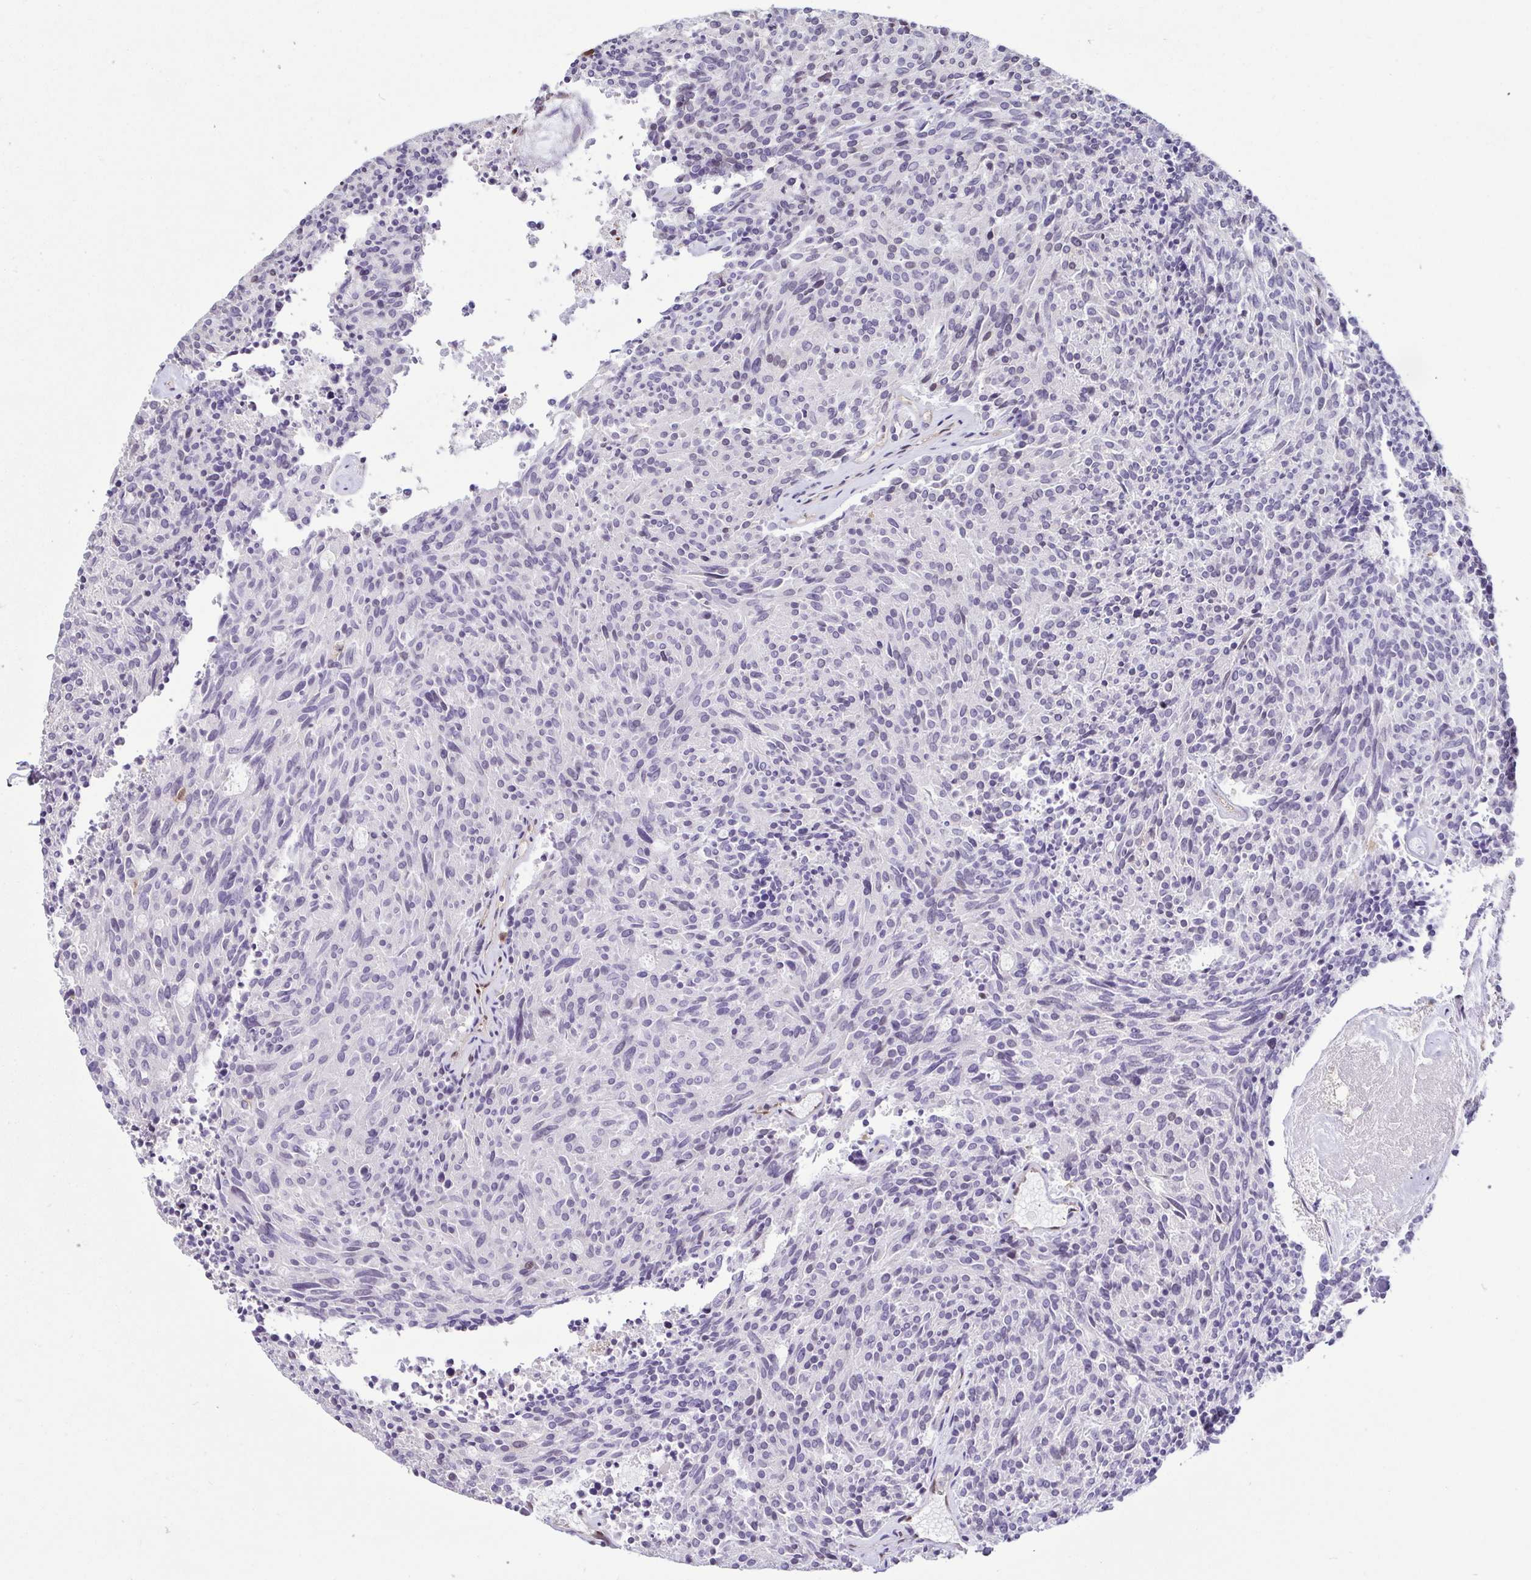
{"staining": {"intensity": "negative", "quantity": "none", "location": "none"}, "tissue": "carcinoid", "cell_type": "Tumor cells", "image_type": "cancer", "snomed": [{"axis": "morphology", "description": "Carcinoid, malignant, NOS"}, {"axis": "topography", "description": "Pancreas"}], "caption": "IHC photomicrograph of neoplastic tissue: carcinoid (malignant) stained with DAB (3,3'-diaminobenzidine) reveals no significant protein positivity in tumor cells.", "gene": "PSMB9", "patient": {"sex": "female", "age": 54}}